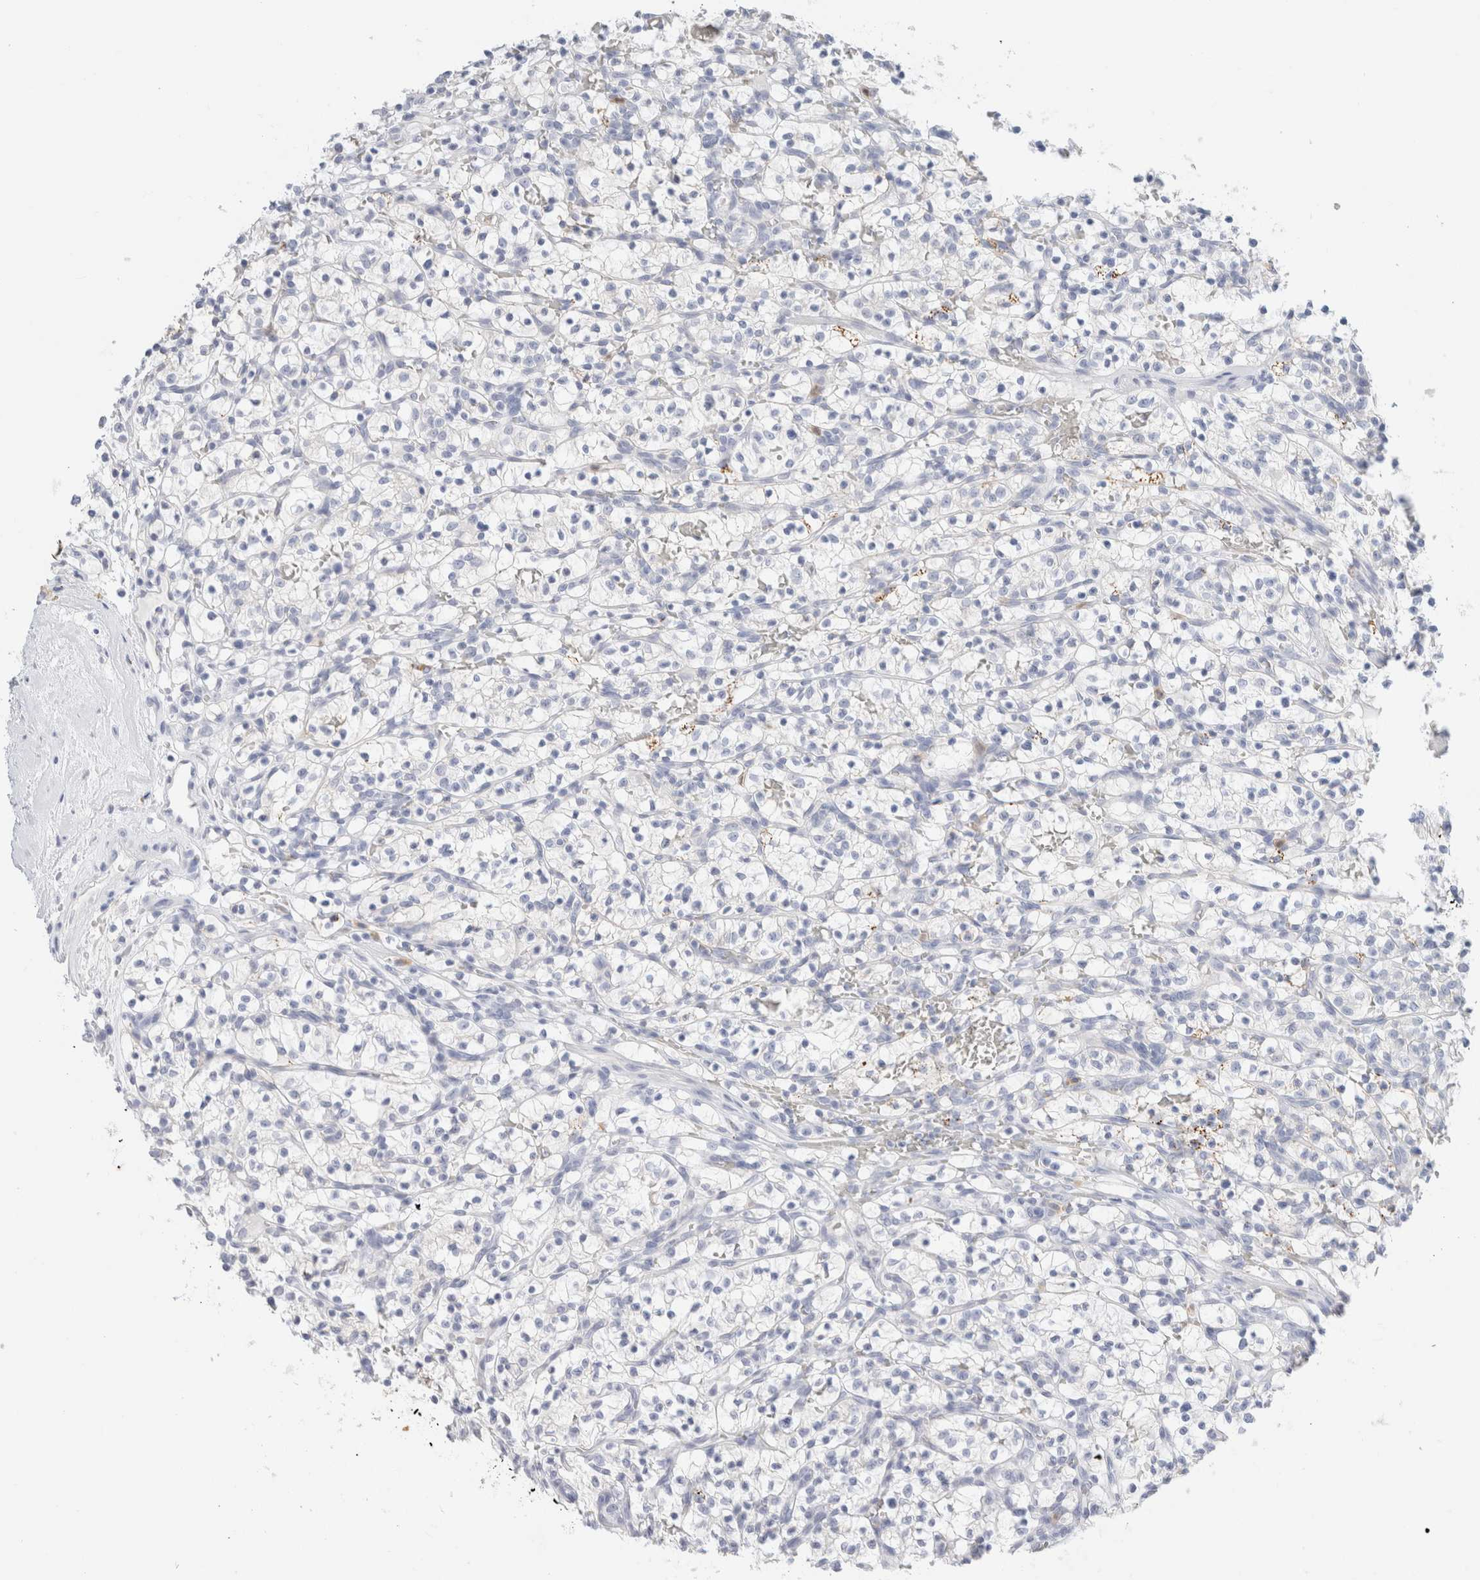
{"staining": {"intensity": "negative", "quantity": "none", "location": "none"}, "tissue": "renal cancer", "cell_type": "Tumor cells", "image_type": "cancer", "snomed": [{"axis": "morphology", "description": "Adenocarcinoma, NOS"}, {"axis": "topography", "description": "Kidney"}], "caption": "Tumor cells show no significant protein positivity in renal cancer. (DAB (3,3'-diaminobenzidine) immunohistochemistry (IHC) visualized using brightfield microscopy, high magnification).", "gene": "ARG1", "patient": {"sex": "female", "age": 57}}